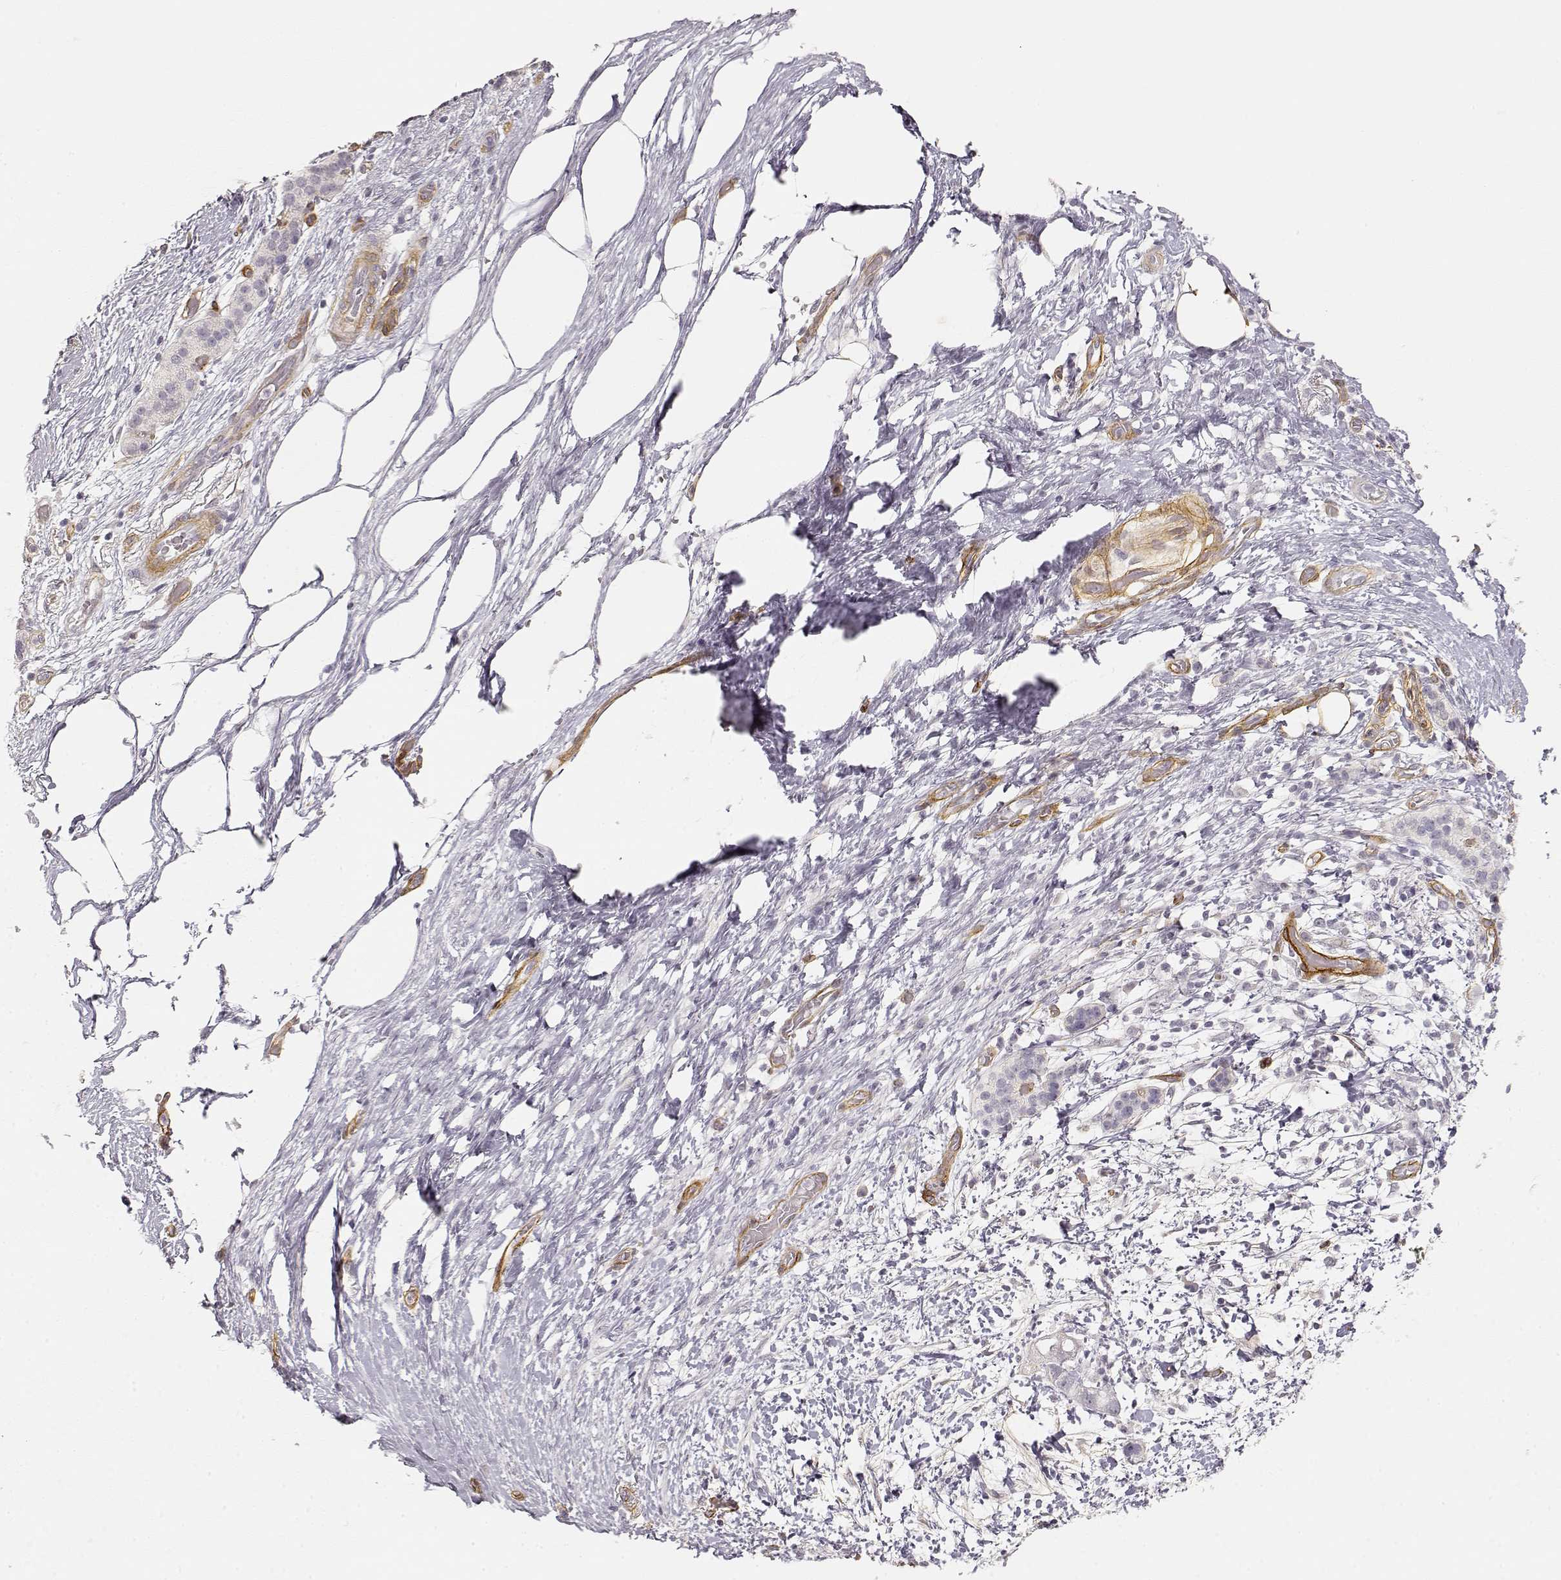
{"staining": {"intensity": "negative", "quantity": "none", "location": "none"}, "tissue": "pancreatic cancer", "cell_type": "Tumor cells", "image_type": "cancer", "snomed": [{"axis": "morphology", "description": "Adenocarcinoma, NOS"}, {"axis": "topography", "description": "Pancreas"}], "caption": "Immunohistochemistry (IHC) histopathology image of neoplastic tissue: pancreatic cancer (adenocarcinoma) stained with DAB (3,3'-diaminobenzidine) demonstrates no significant protein positivity in tumor cells.", "gene": "LAMA4", "patient": {"sex": "female", "age": 72}}